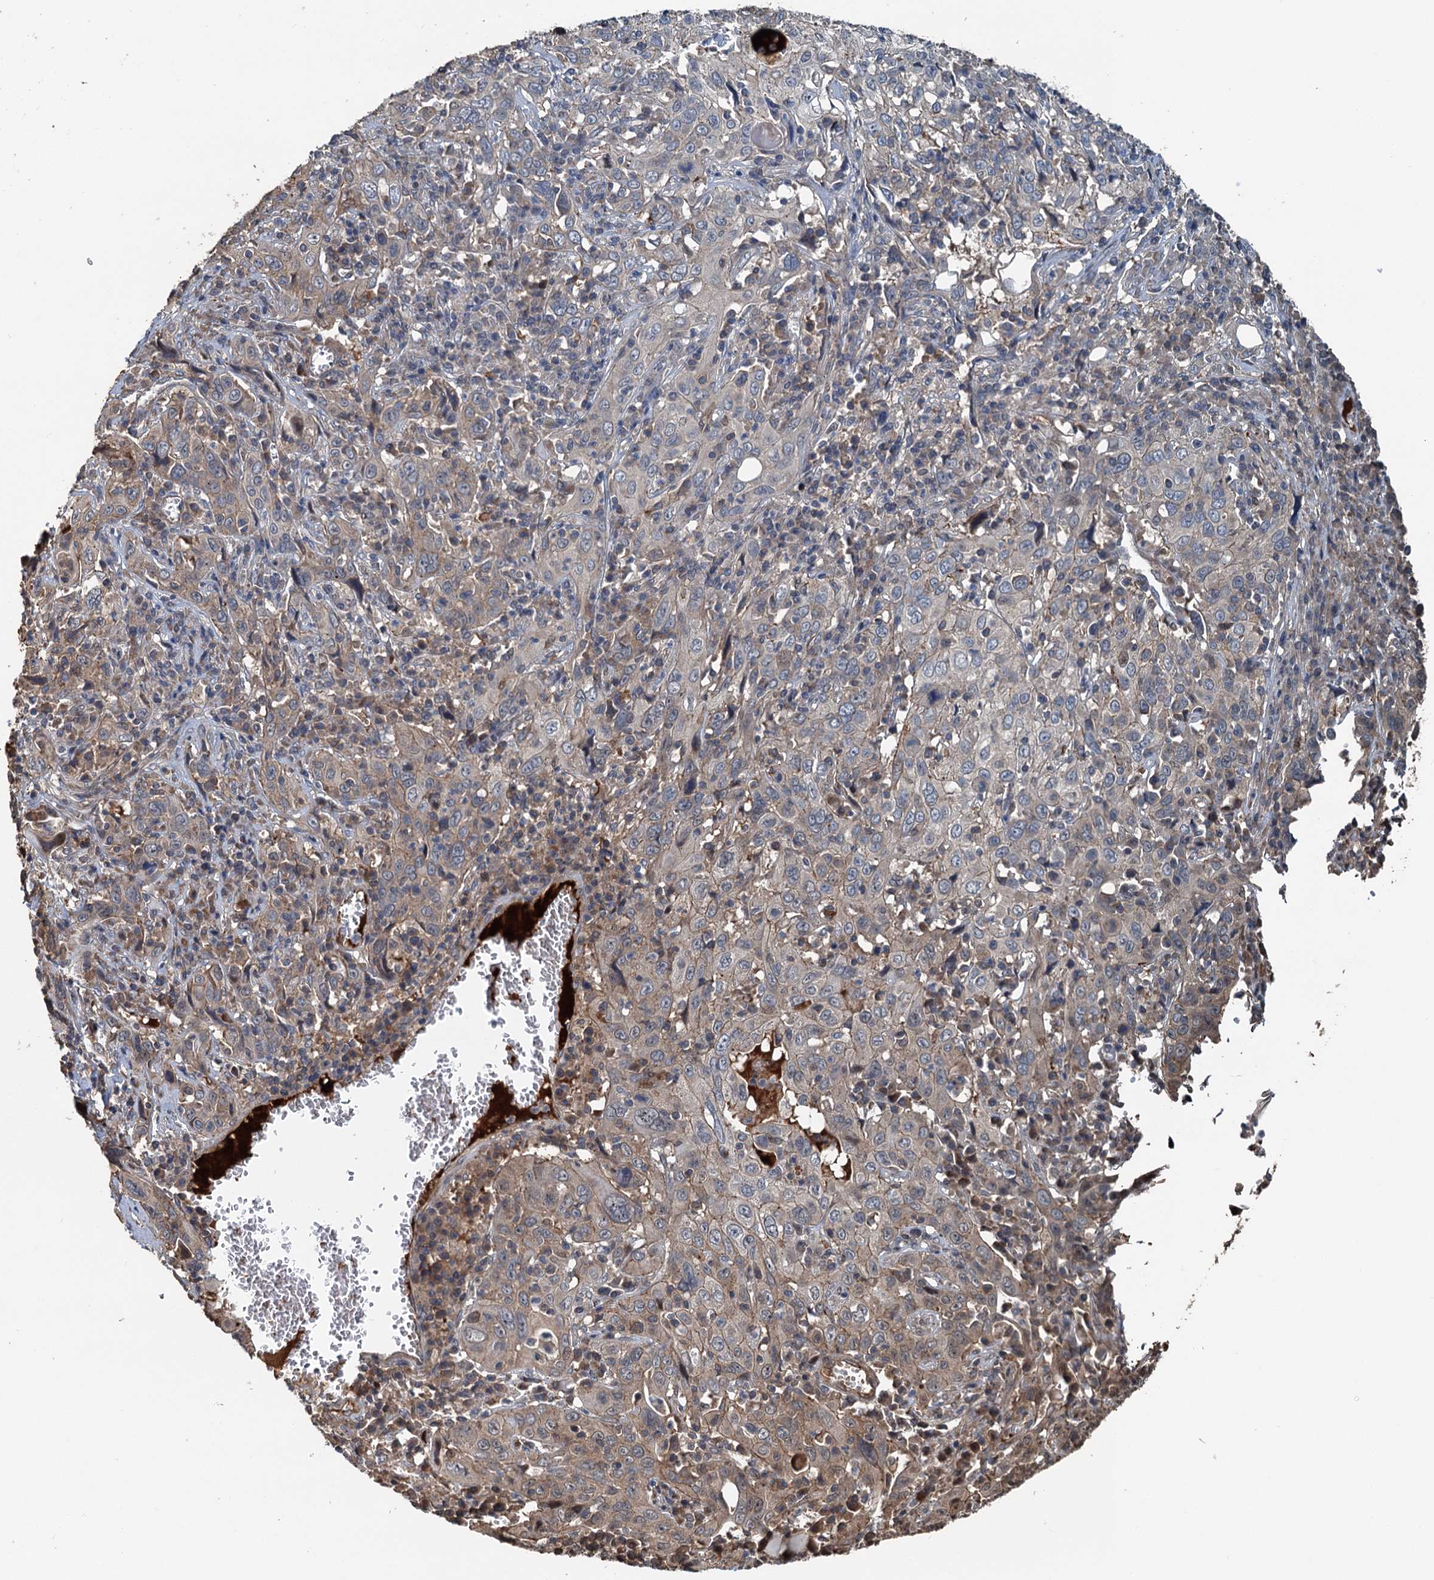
{"staining": {"intensity": "weak", "quantity": "<25%", "location": "cytoplasmic/membranous"}, "tissue": "cervical cancer", "cell_type": "Tumor cells", "image_type": "cancer", "snomed": [{"axis": "morphology", "description": "Squamous cell carcinoma, NOS"}, {"axis": "topography", "description": "Cervix"}], "caption": "IHC photomicrograph of human cervical cancer stained for a protein (brown), which displays no staining in tumor cells.", "gene": "TEDC1", "patient": {"sex": "female", "age": 46}}